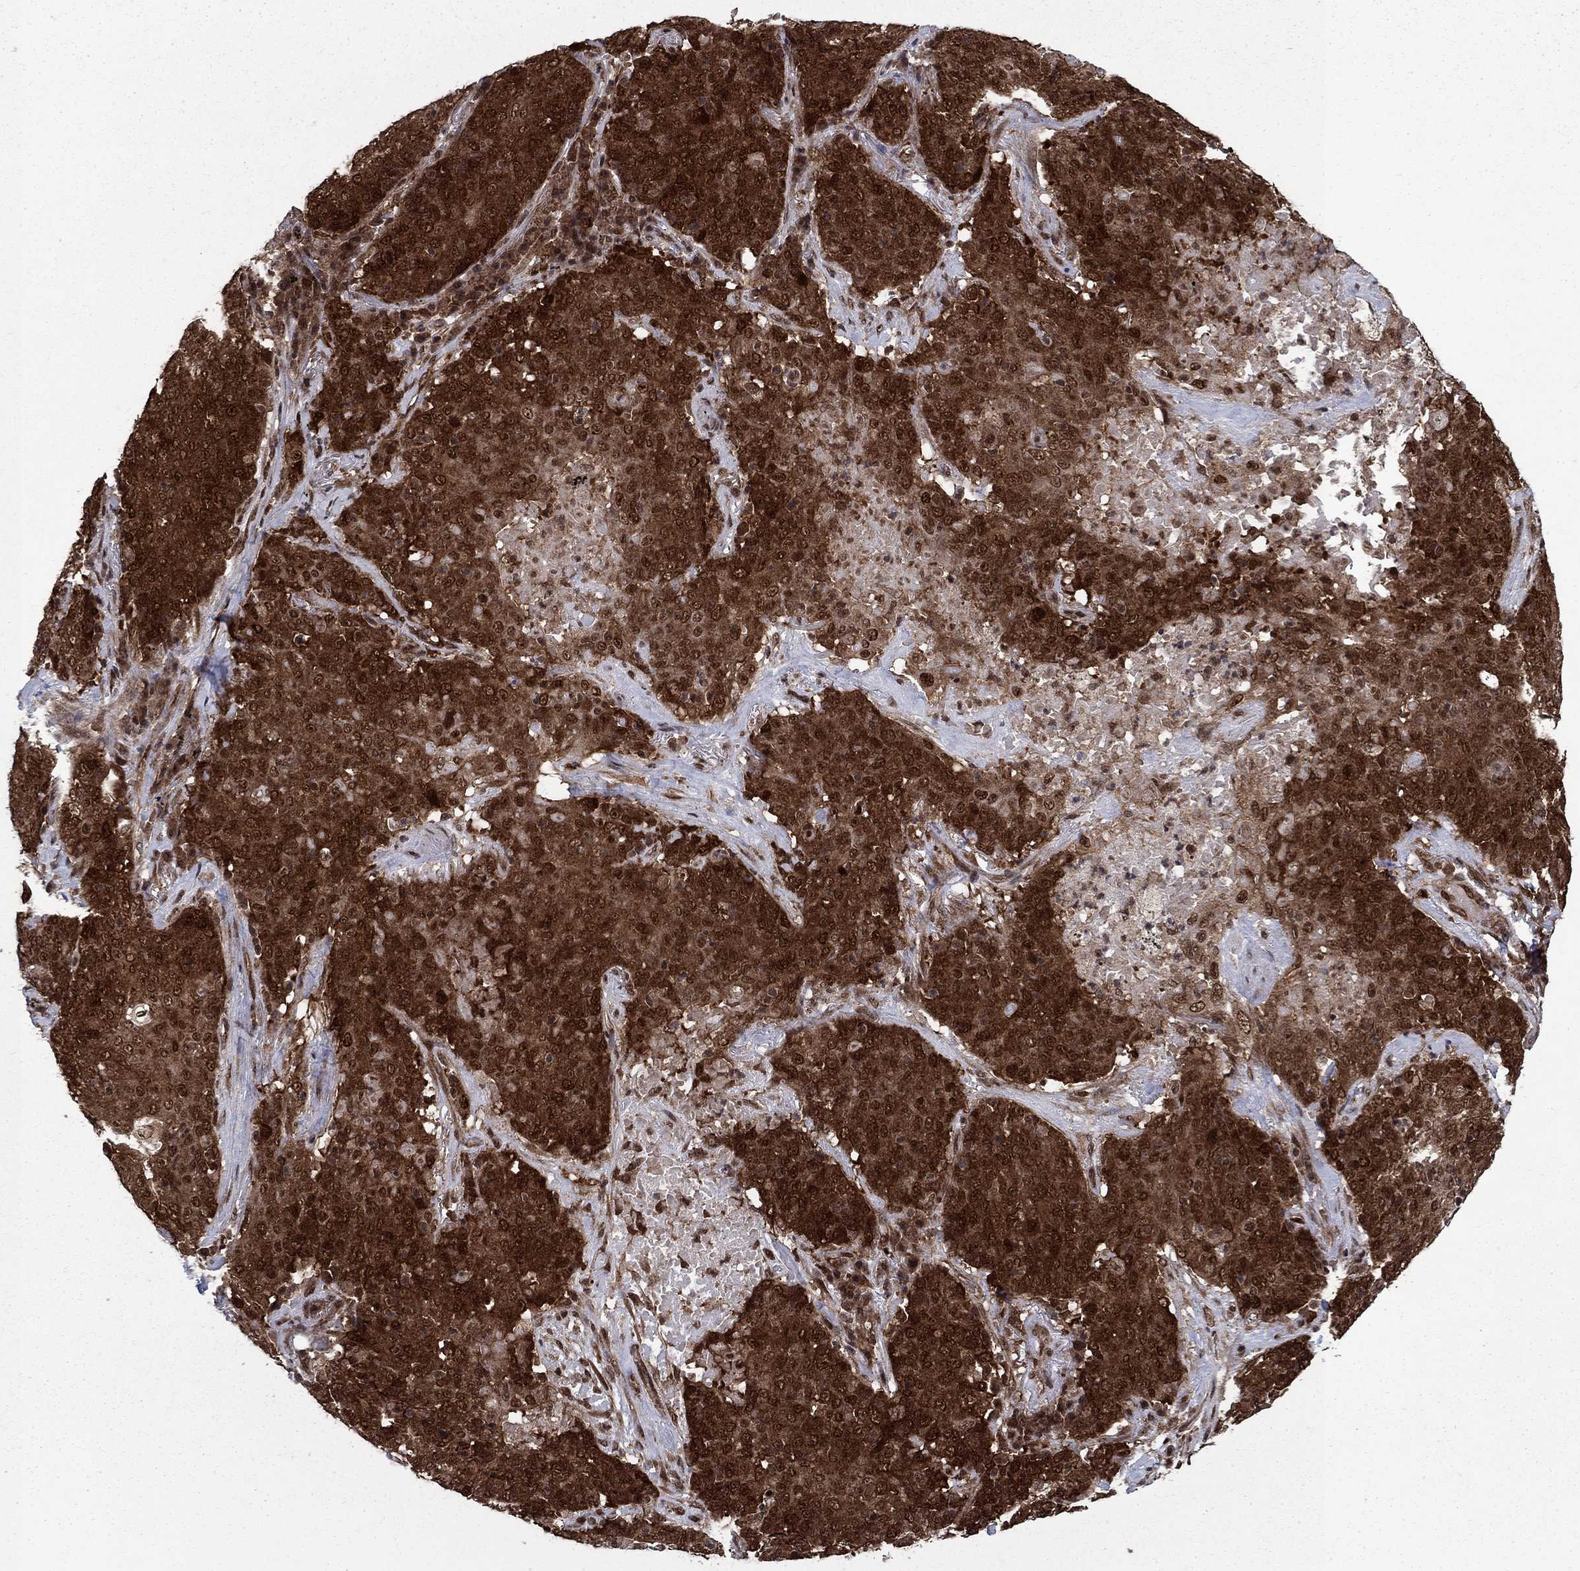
{"staining": {"intensity": "strong", "quantity": ">75%", "location": "cytoplasmic/membranous"}, "tissue": "lung cancer", "cell_type": "Tumor cells", "image_type": "cancer", "snomed": [{"axis": "morphology", "description": "Squamous cell carcinoma, NOS"}, {"axis": "topography", "description": "Lung"}], "caption": "A high-resolution photomicrograph shows immunohistochemistry (IHC) staining of lung cancer (squamous cell carcinoma), which exhibits strong cytoplasmic/membranous expression in about >75% of tumor cells.", "gene": "DNAJA1", "patient": {"sex": "male", "age": 82}}